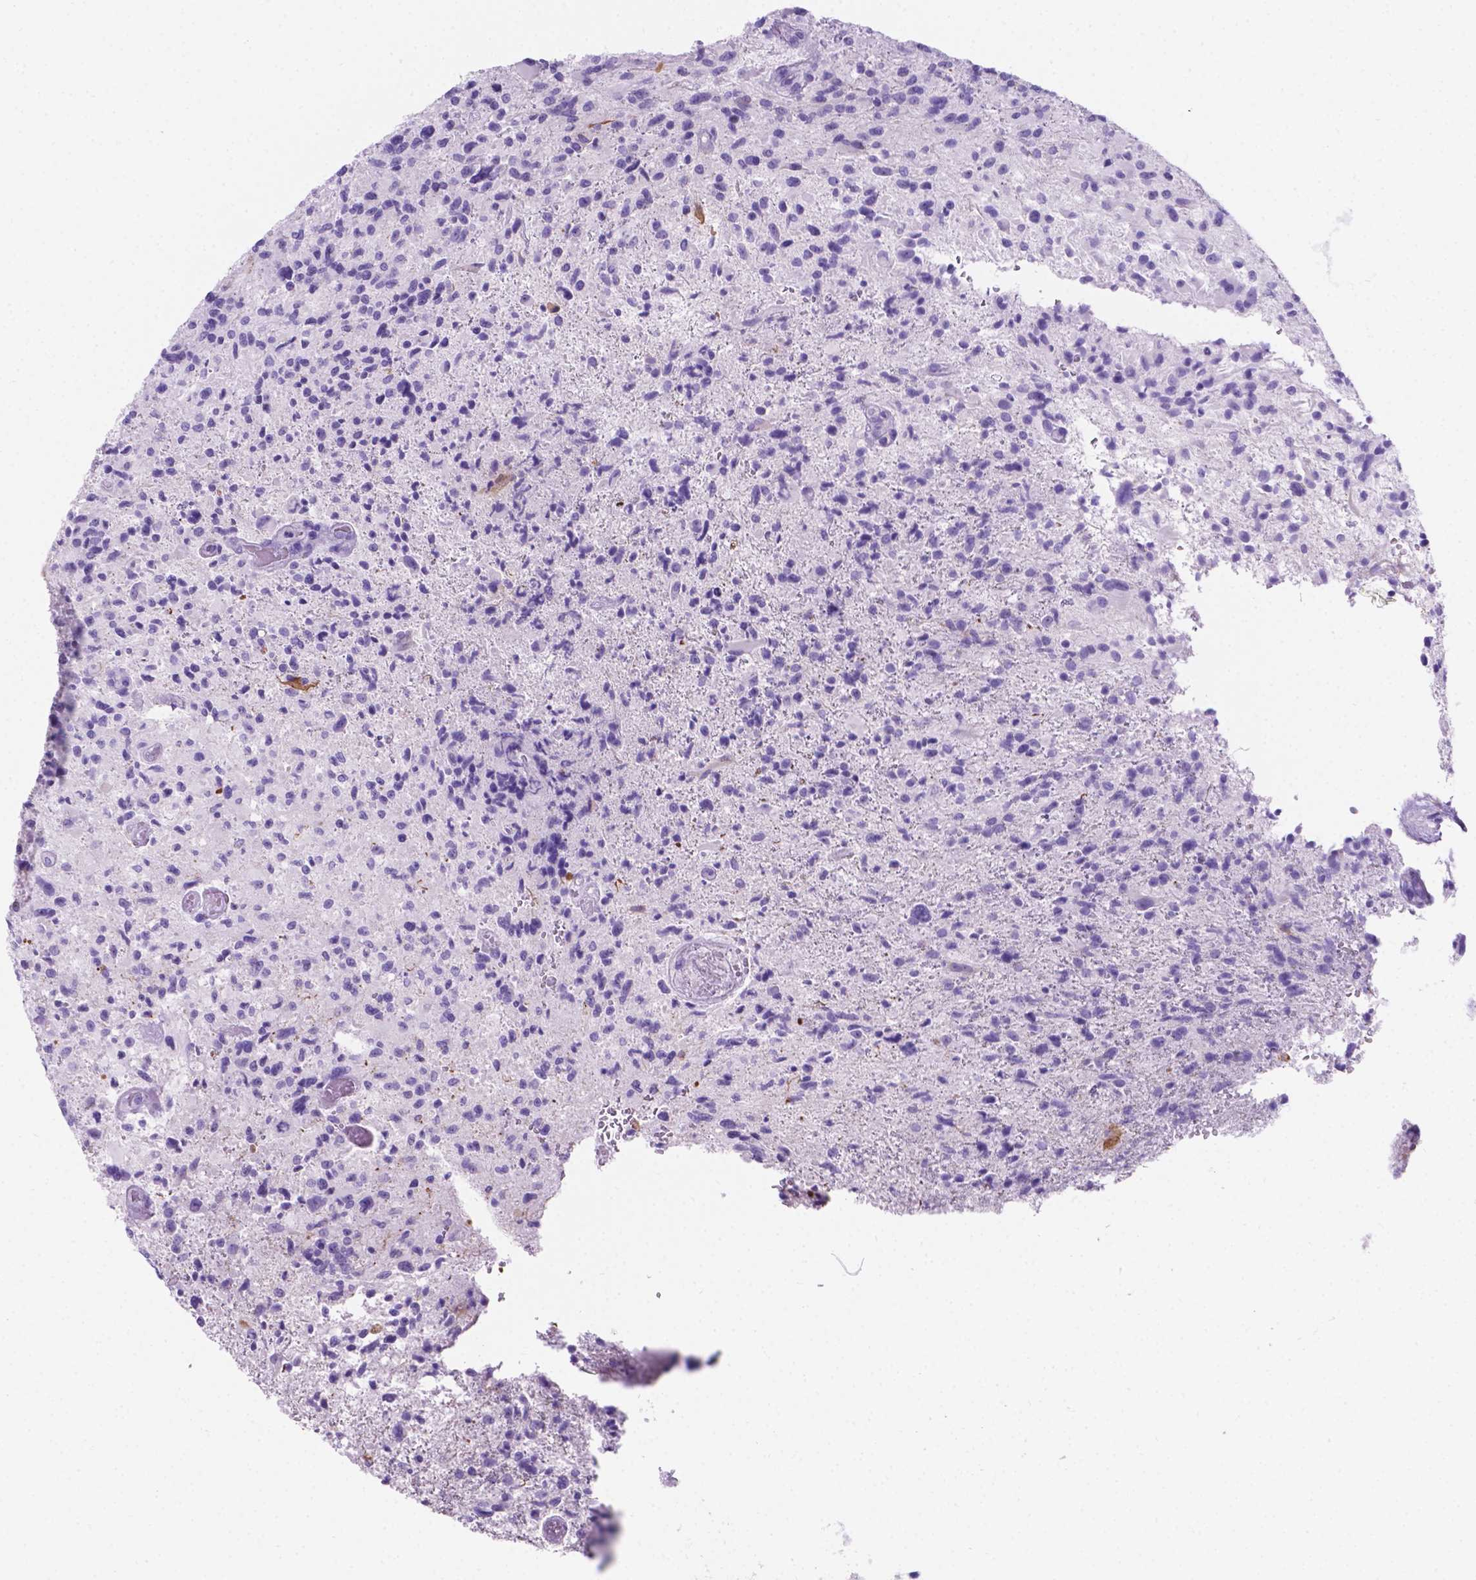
{"staining": {"intensity": "negative", "quantity": "none", "location": "none"}, "tissue": "glioma", "cell_type": "Tumor cells", "image_type": "cancer", "snomed": [{"axis": "morphology", "description": "Glioma, malignant, High grade"}, {"axis": "topography", "description": "Brain"}], "caption": "IHC micrograph of human glioma stained for a protein (brown), which displays no expression in tumor cells.", "gene": "MACF1", "patient": {"sex": "male", "age": 63}}